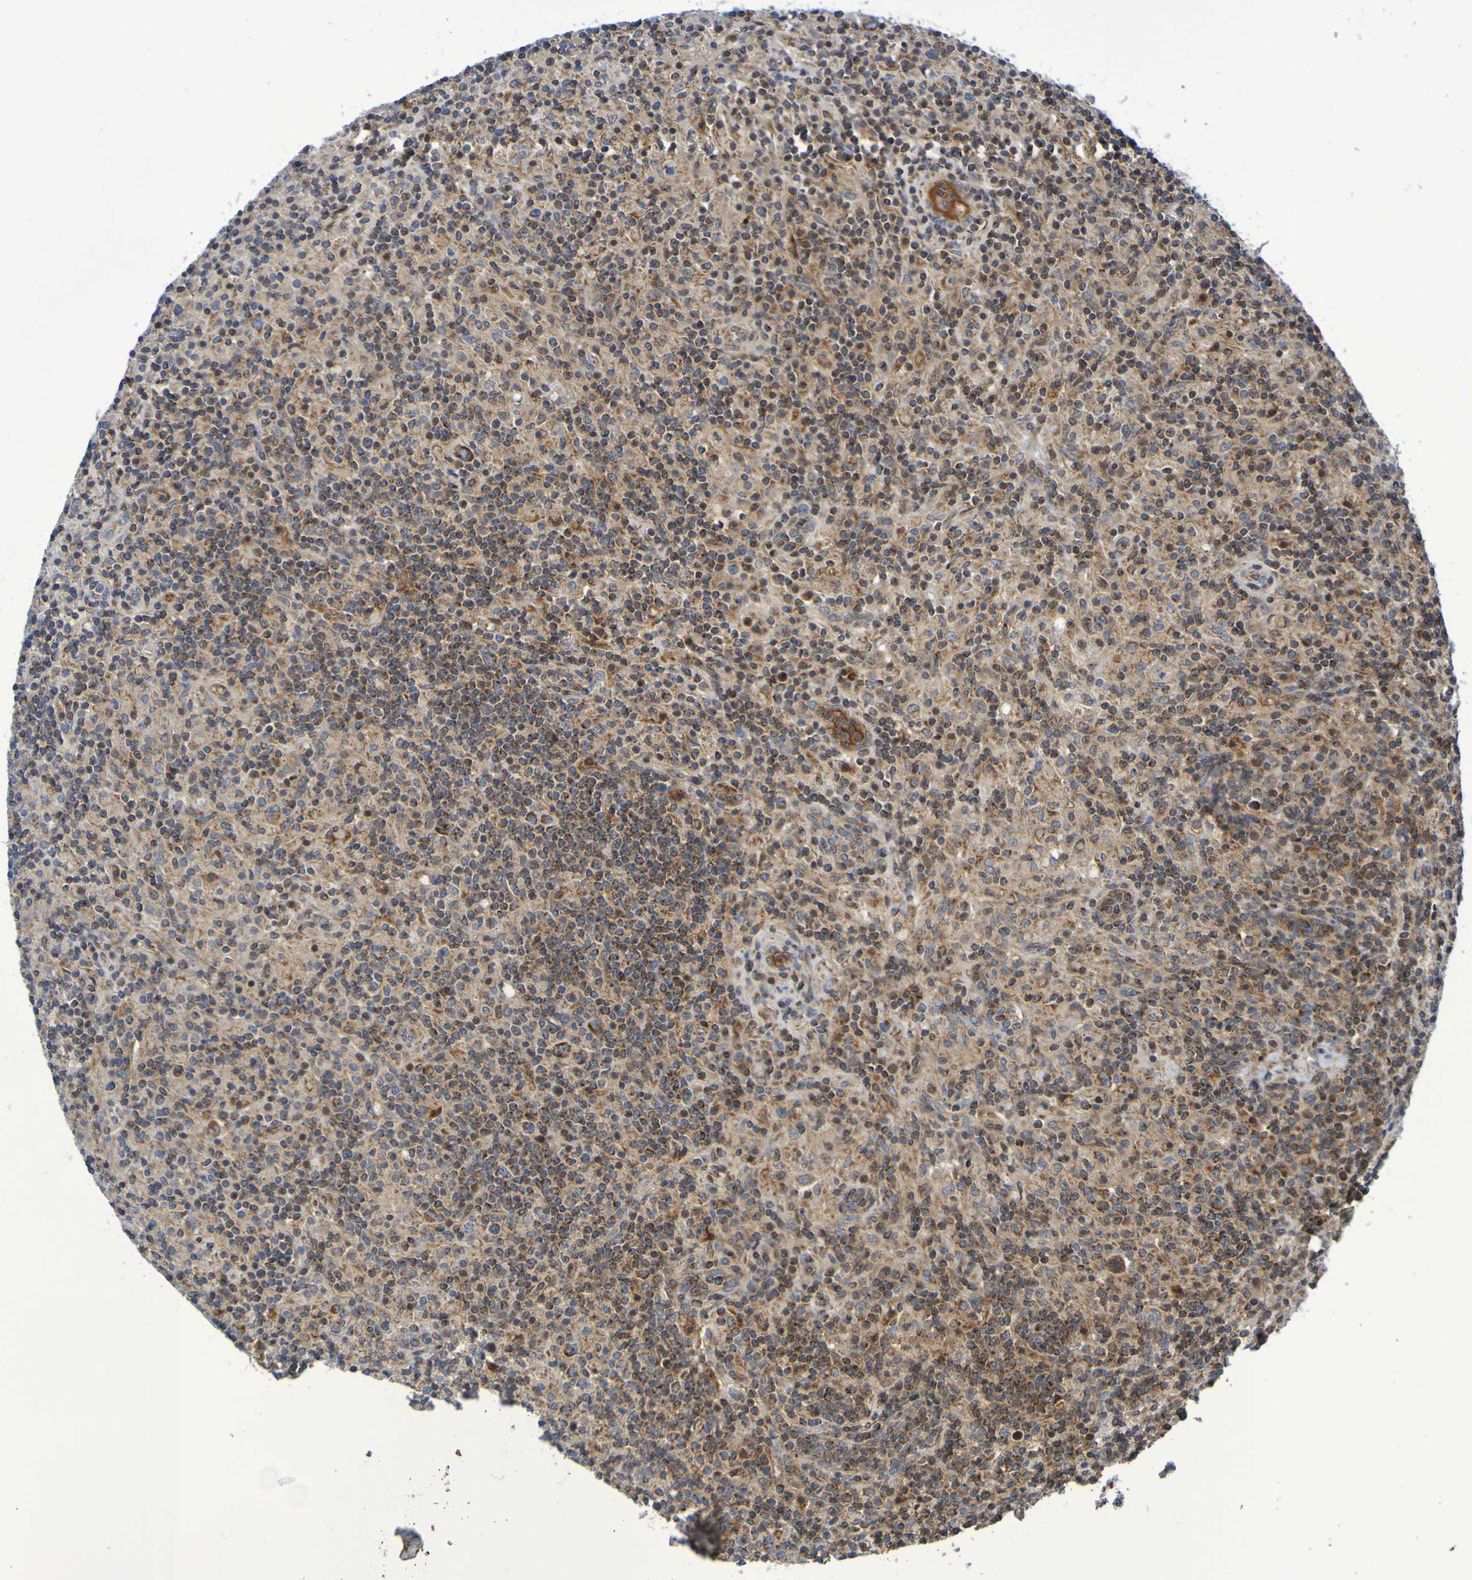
{"staining": {"intensity": "moderate", "quantity": ">75%", "location": "cytoplasmic/membranous"}, "tissue": "lymphoma", "cell_type": "Tumor cells", "image_type": "cancer", "snomed": [{"axis": "morphology", "description": "Hodgkin's disease, NOS"}, {"axis": "topography", "description": "Lymph node"}], "caption": "Immunohistochemical staining of human Hodgkin's disease displays medium levels of moderate cytoplasmic/membranous staining in approximately >75% of tumor cells.", "gene": "CCDC51", "patient": {"sex": "male", "age": 70}}